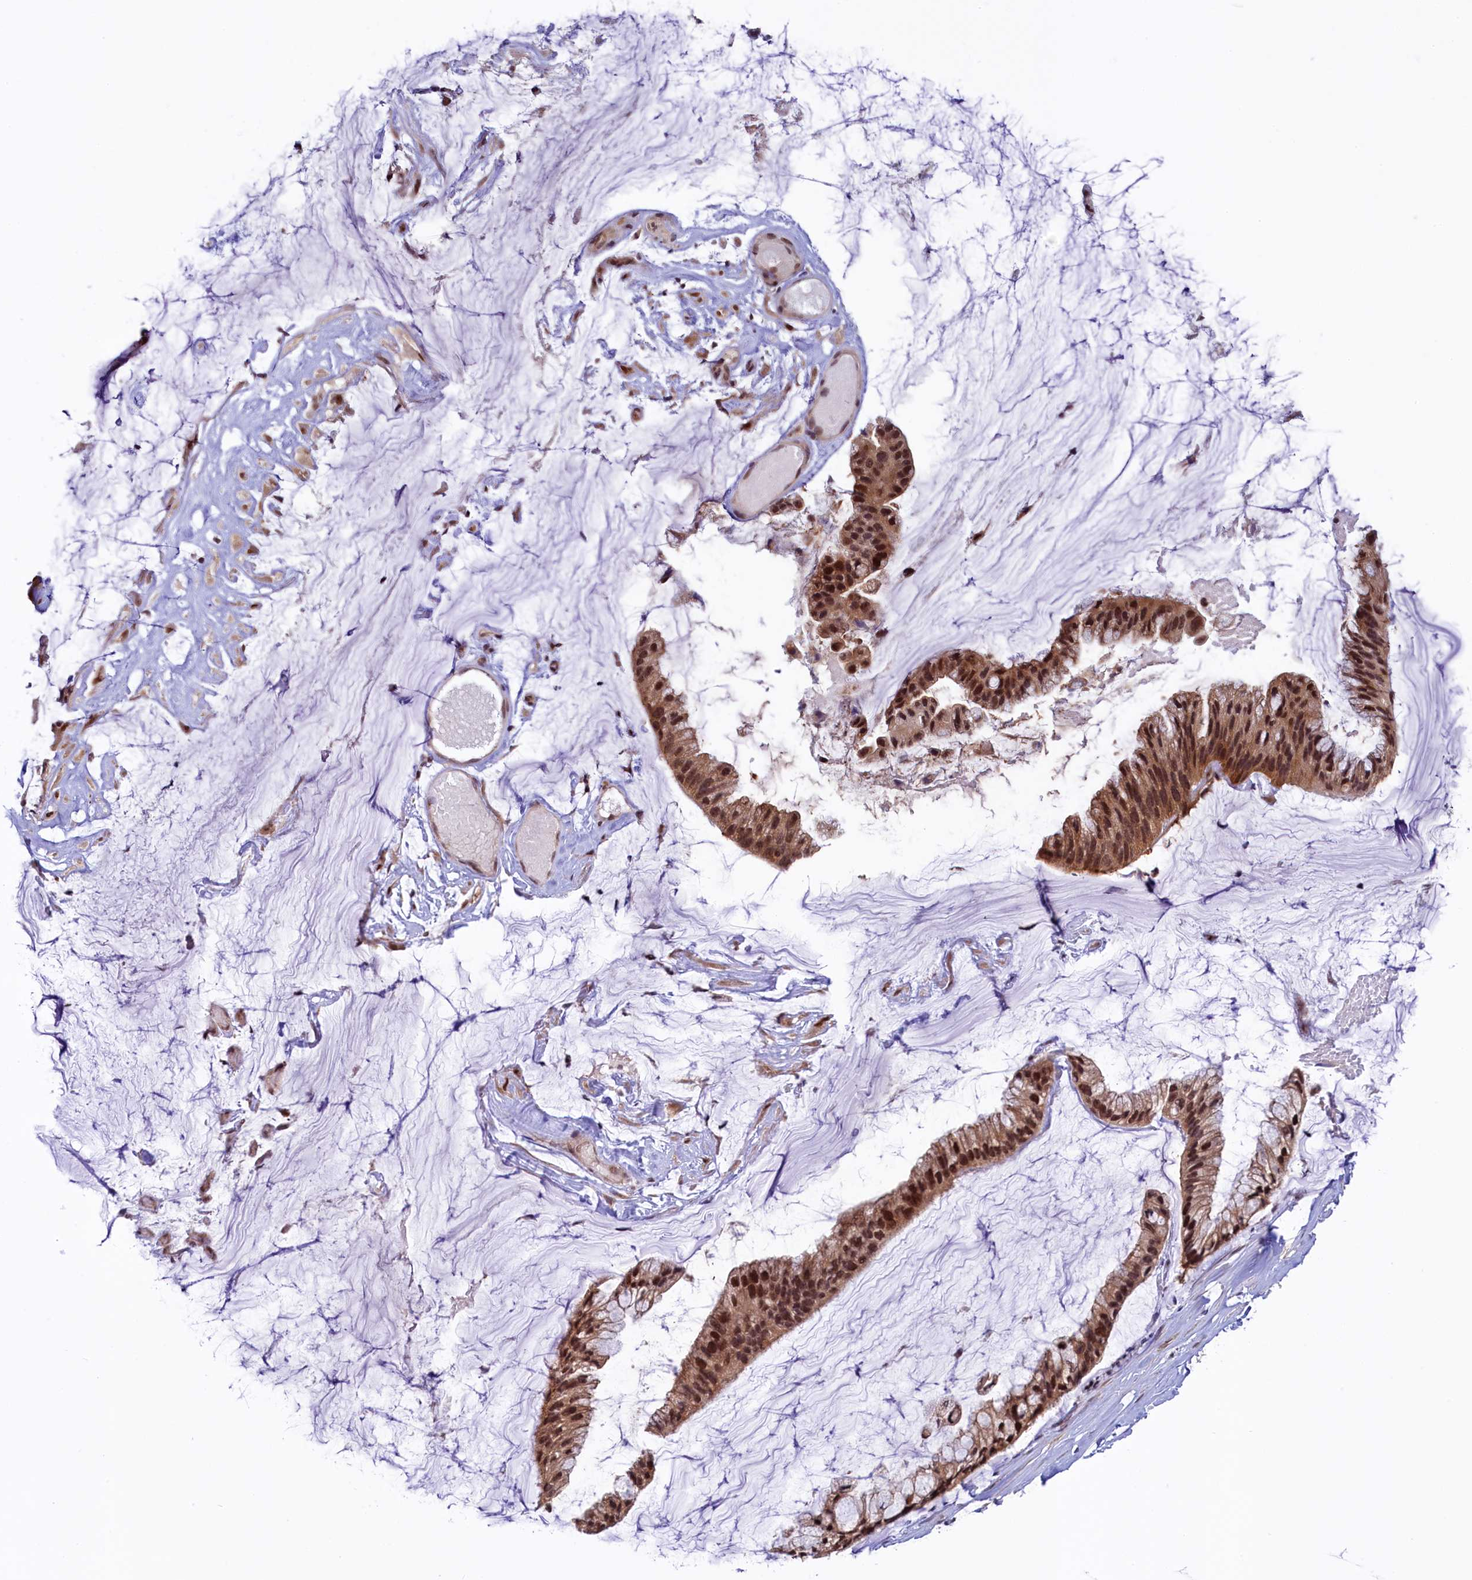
{"staining": {"intensity": "moderate", "quantity": ">75%", "location": "cytoplasmic/membranous,nuclear"}, "tissue": "ovarian cancer", "cell_type": "Tumor cells", "image_type": "cancer", "snomed": [{"axis": "morphology", "description": "Cystadenocarcinoma, mucinous, NOS"}, {"axis": "topography", "description": "Ovary"}], "caption": "High-magnification brightfield microscopy of ovarian cancer stained with DAB (brown) and counterstained with hematoxylin (blue). tumor cells exhibit moderate cytoplasmic/membranous and nuclear positivity is appreciated in about>75% of cells.", "gene": "SLC7A6OS", "patient": {"sex": "female", "age": 39}}